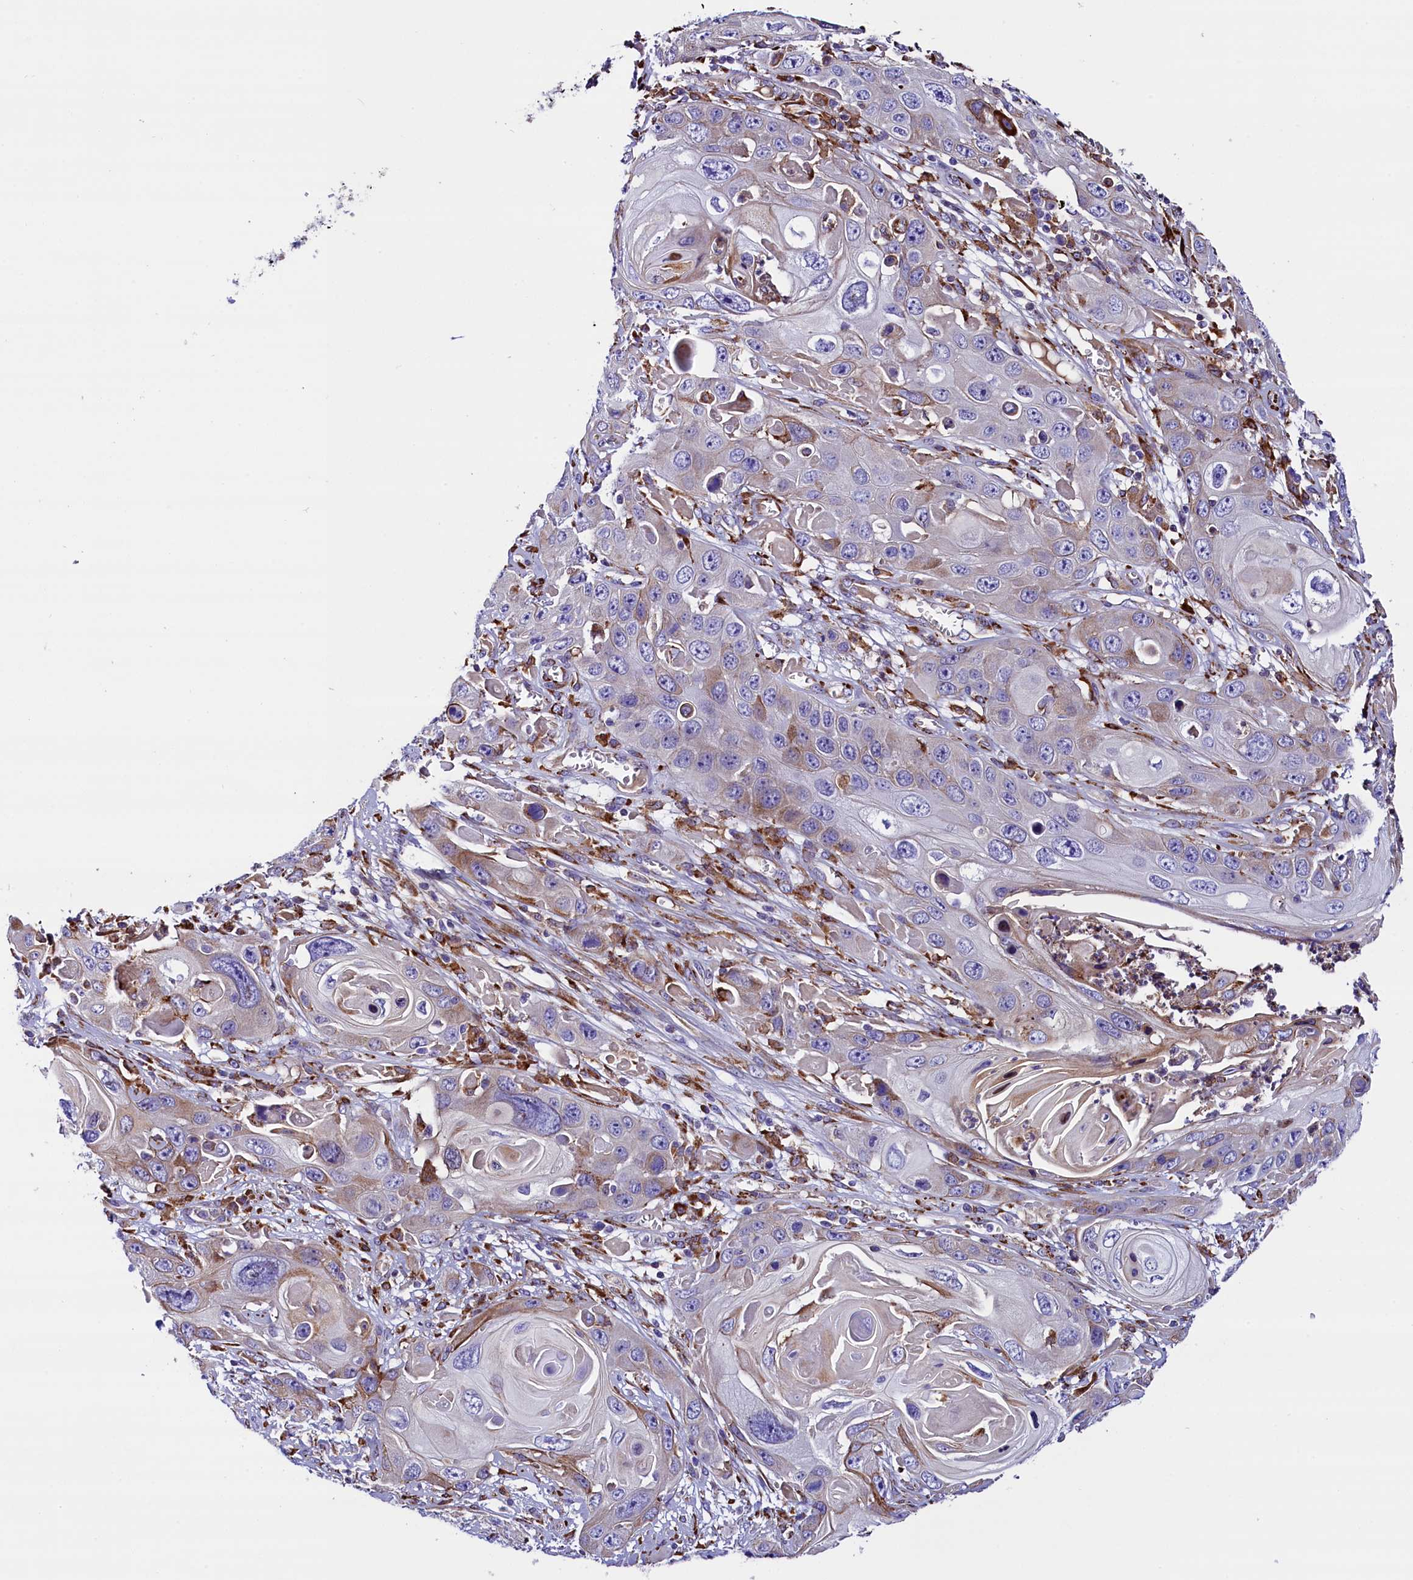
{"staining": {"intensity": "moderate", "quantity": "<25%", "location": "cytoplasmic/membranous"}, "tissue": "skin cancer", "cell_type": "Tumor cells", "image_type": "cancer", "snomed": [{"axis": "morphology", "description": "Squamous cell carcinoma, NOS"}, {"axis": "topography", "description": "Skin"}], "caption": "This is a micrograph of immunohistochemistry staining of skin cancer (squamous cell carcinoma), which shows moderate staining in the cytoplasmic/membranous of tumor cells.", "gene": "CMTR2", "patient": {"sex": "male", "age": 55}}